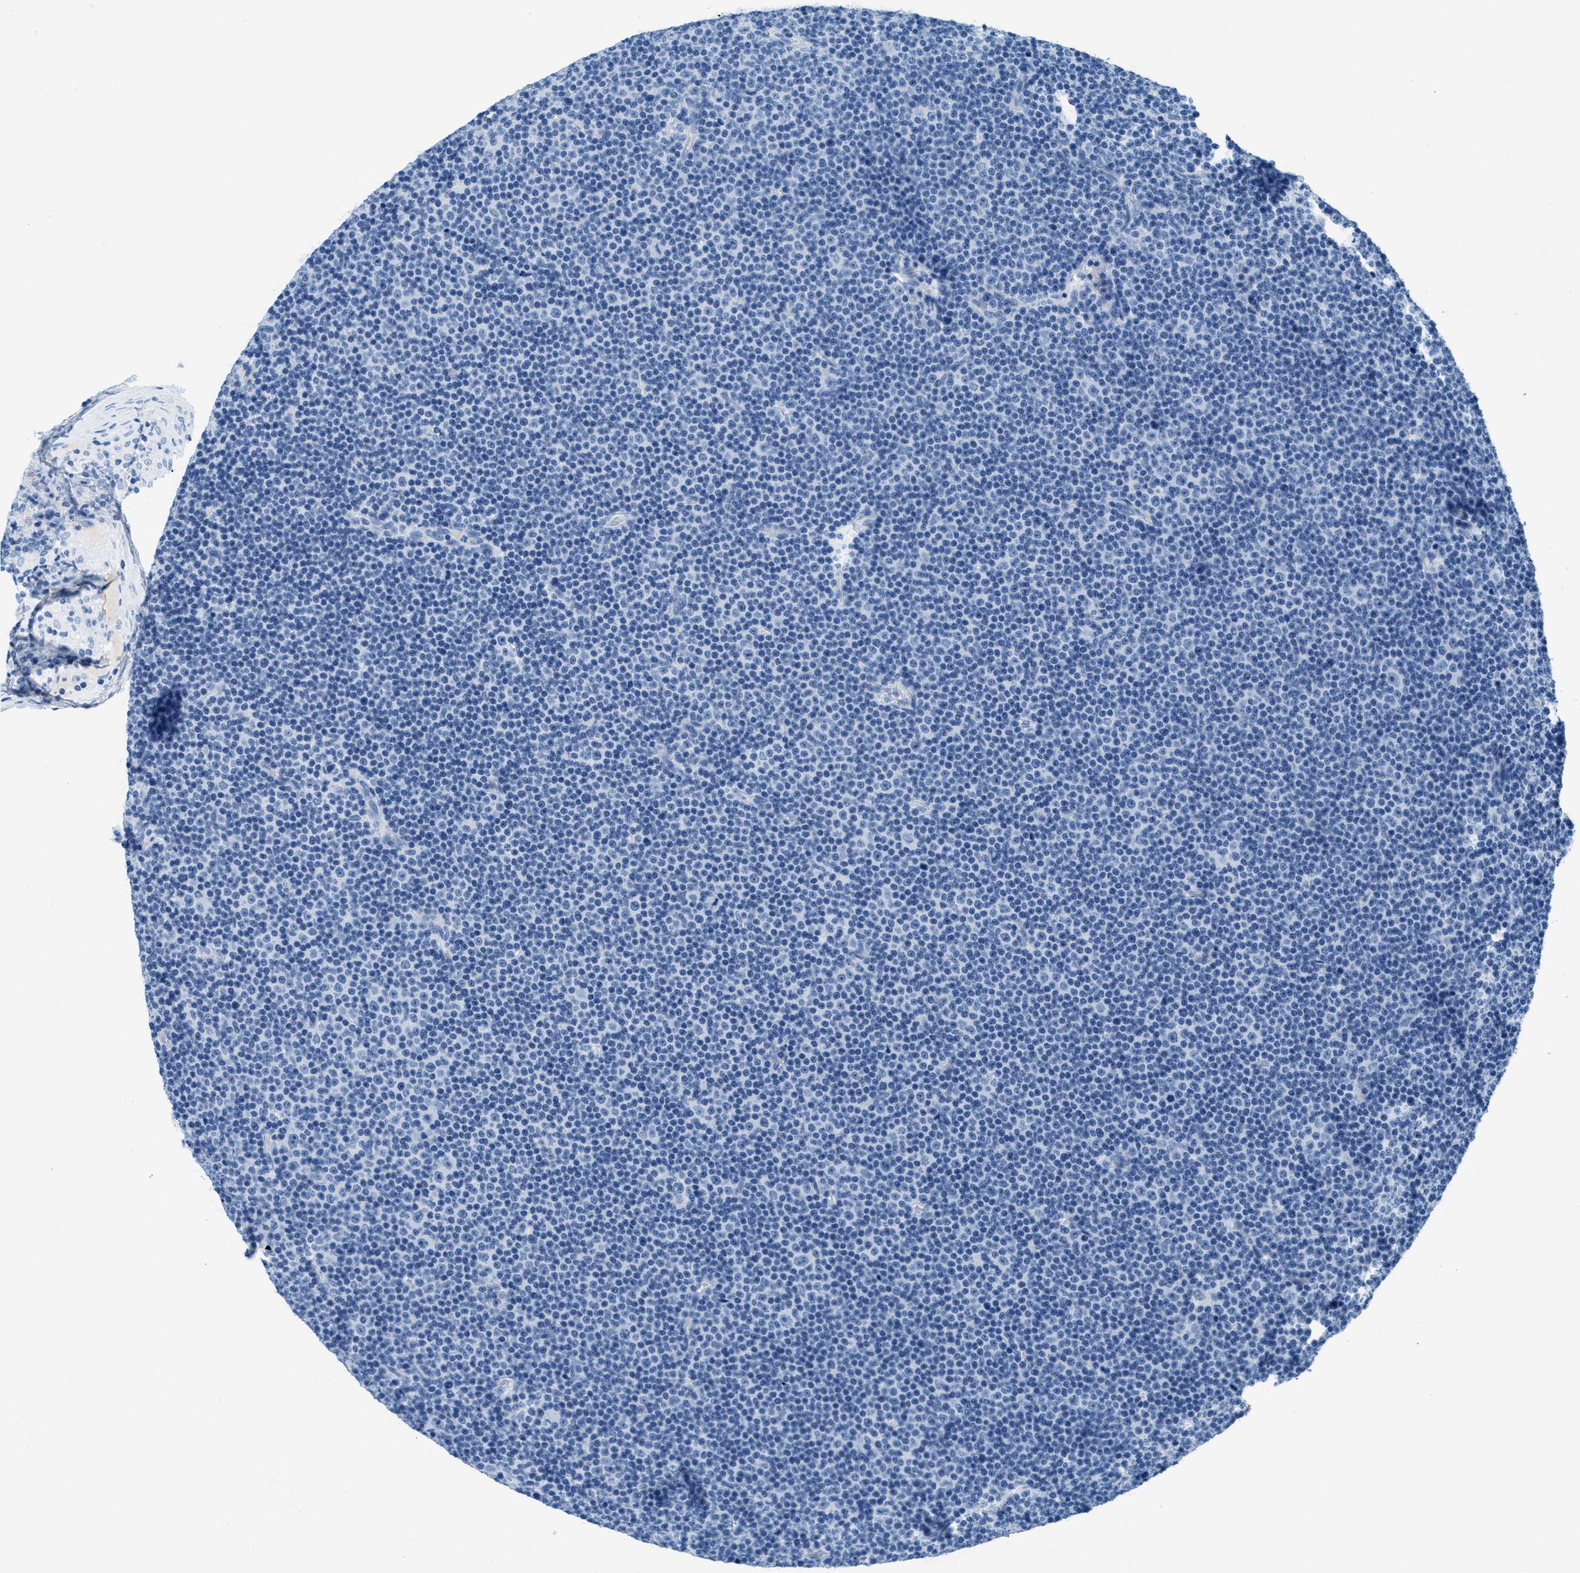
{"staining": {"intensity": "negative", "quantity": "none", "location": "none"}, "tissue": "lymphoma", "cell_type": "Tumor cells", "image_type": "cancer", "snomed": [{"axis": "morphology", "description": "Malignant lymphoma, non-Hodgkin's type, Low grade"}, {"axis": "topography", "description": "Lymph node"}], "caption": "There is no significant expression in tumor cells of lymphoma.", "gene": "MGARP", "patient": {"sex": "female", "age": 67}}